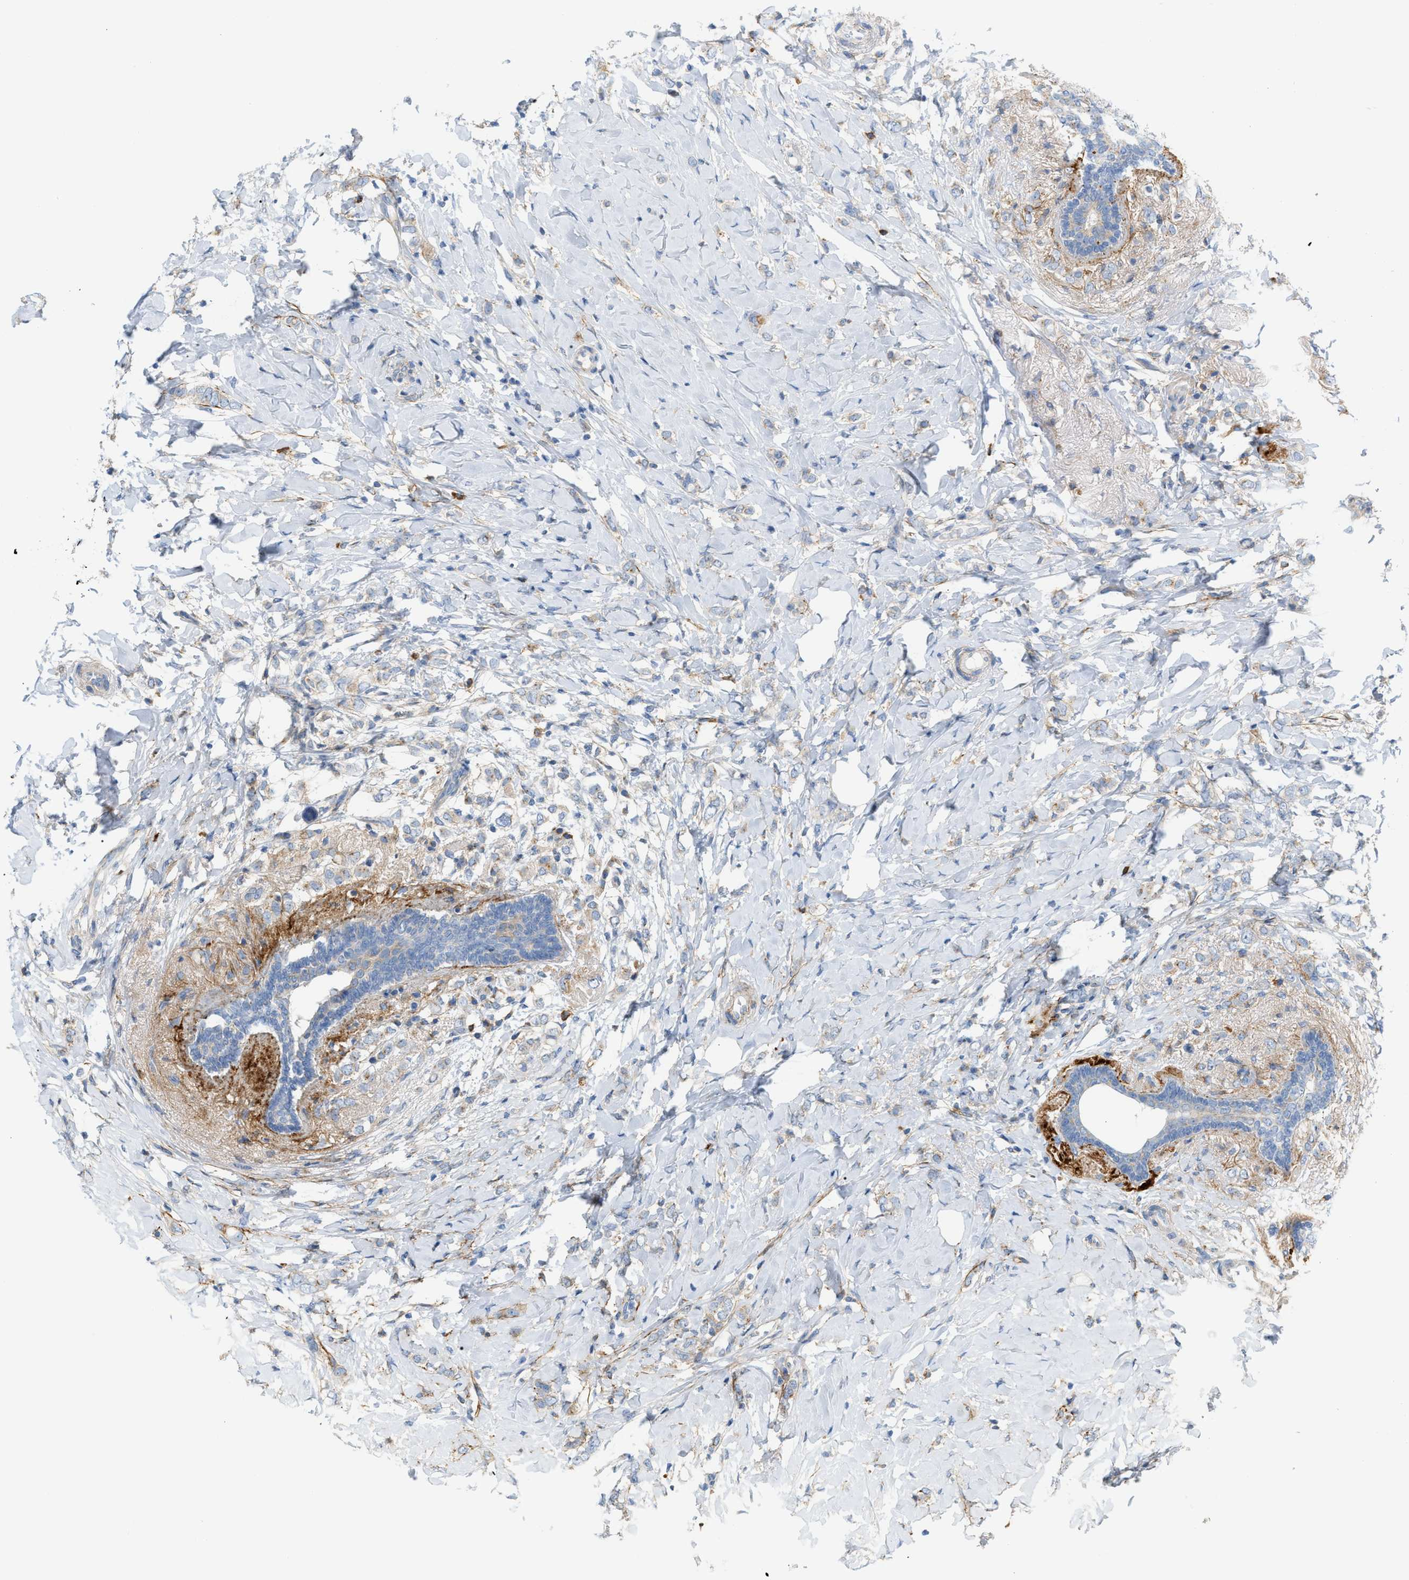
{"staining": {"intensity": "weak", "quantity": "<25%", "location": "cytoplasmic/membranous"}, "tissue": "breast cancer", "cell_type": "Tumor cells", "image_type": "cancer", "snomed": [{"axis": "morphology", "description": "Normal tissue, NOS"}, {"axis": "morphology", "description": "Lobular carcinoma"}, {"axis": "topography", "description": "Breast"}], "caption": "A histopathology image of breast lobular carcinoma stained for a protein demonstrates no brown staining in tumor cells. (DAB (3,3'-diaminobenzidine) immunohistochemistry (IHC) visualized using brightfield microscopy, high magnification).", "gene": "LMBRD1", "patient": {"sex": "female", "age": 47}}